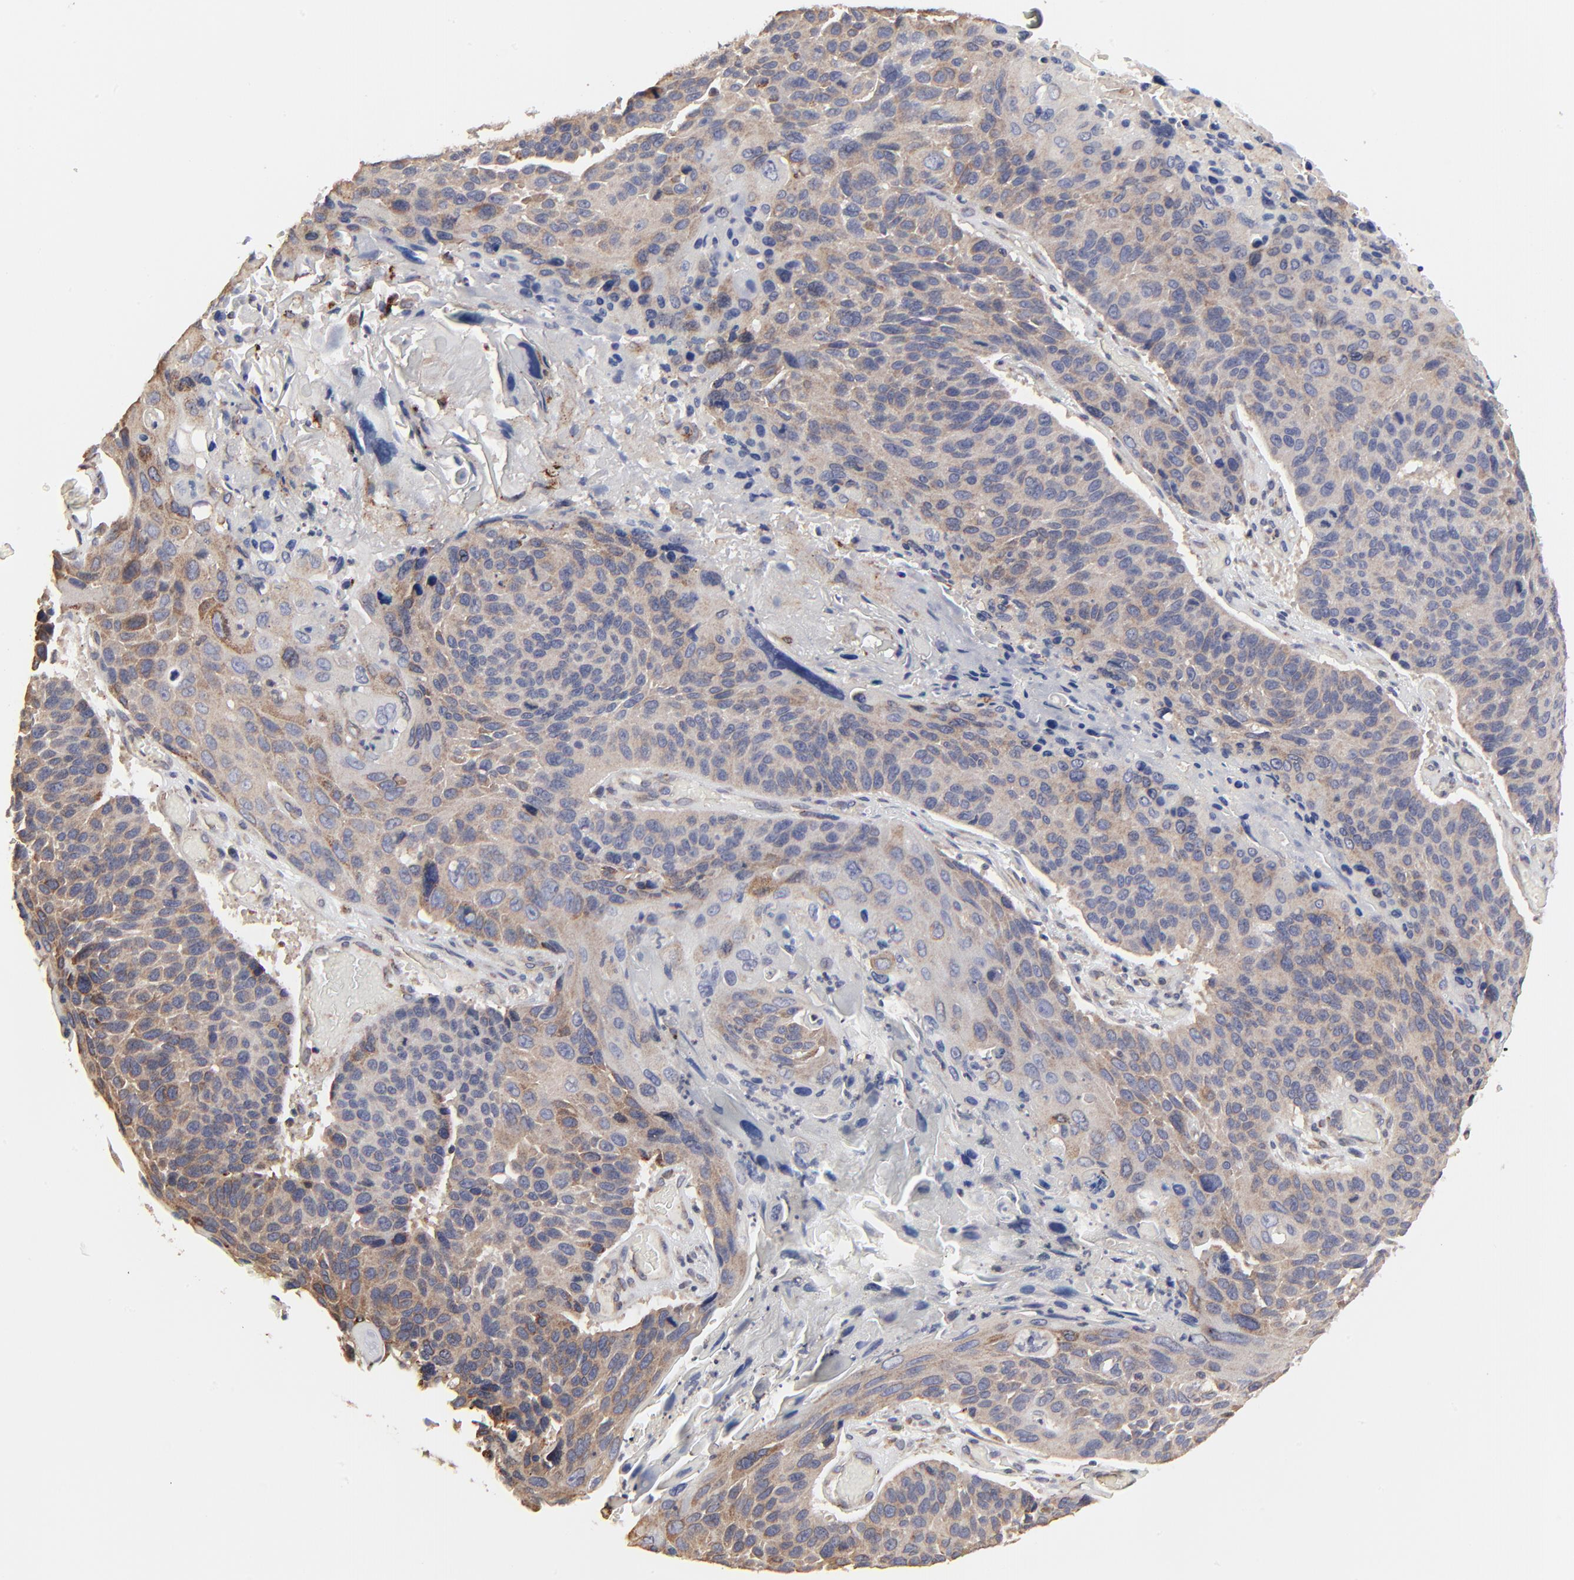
{"staining": {"intensity": "moderate", "quantity": ">75%", "location": "cytoplasmic/membranous"}, "tissue": "lung cancer", "cell_type": "Tumor cells", "image_type": "cancer", "snomed": [{"axis": "morphology", "description": "Squamous cell carcinoma, NOS"}, {"axis": "topography", "description": "Lung"}], "caption": "DAB immunohistochemical staining of human squamous cell carcinoma (lung) exhibits moderate cytoplasmic/membranous protein expression in about >75% of tumor cells.", "gene": "ELP2", "patient": {"sex": "male", "age": 68}}